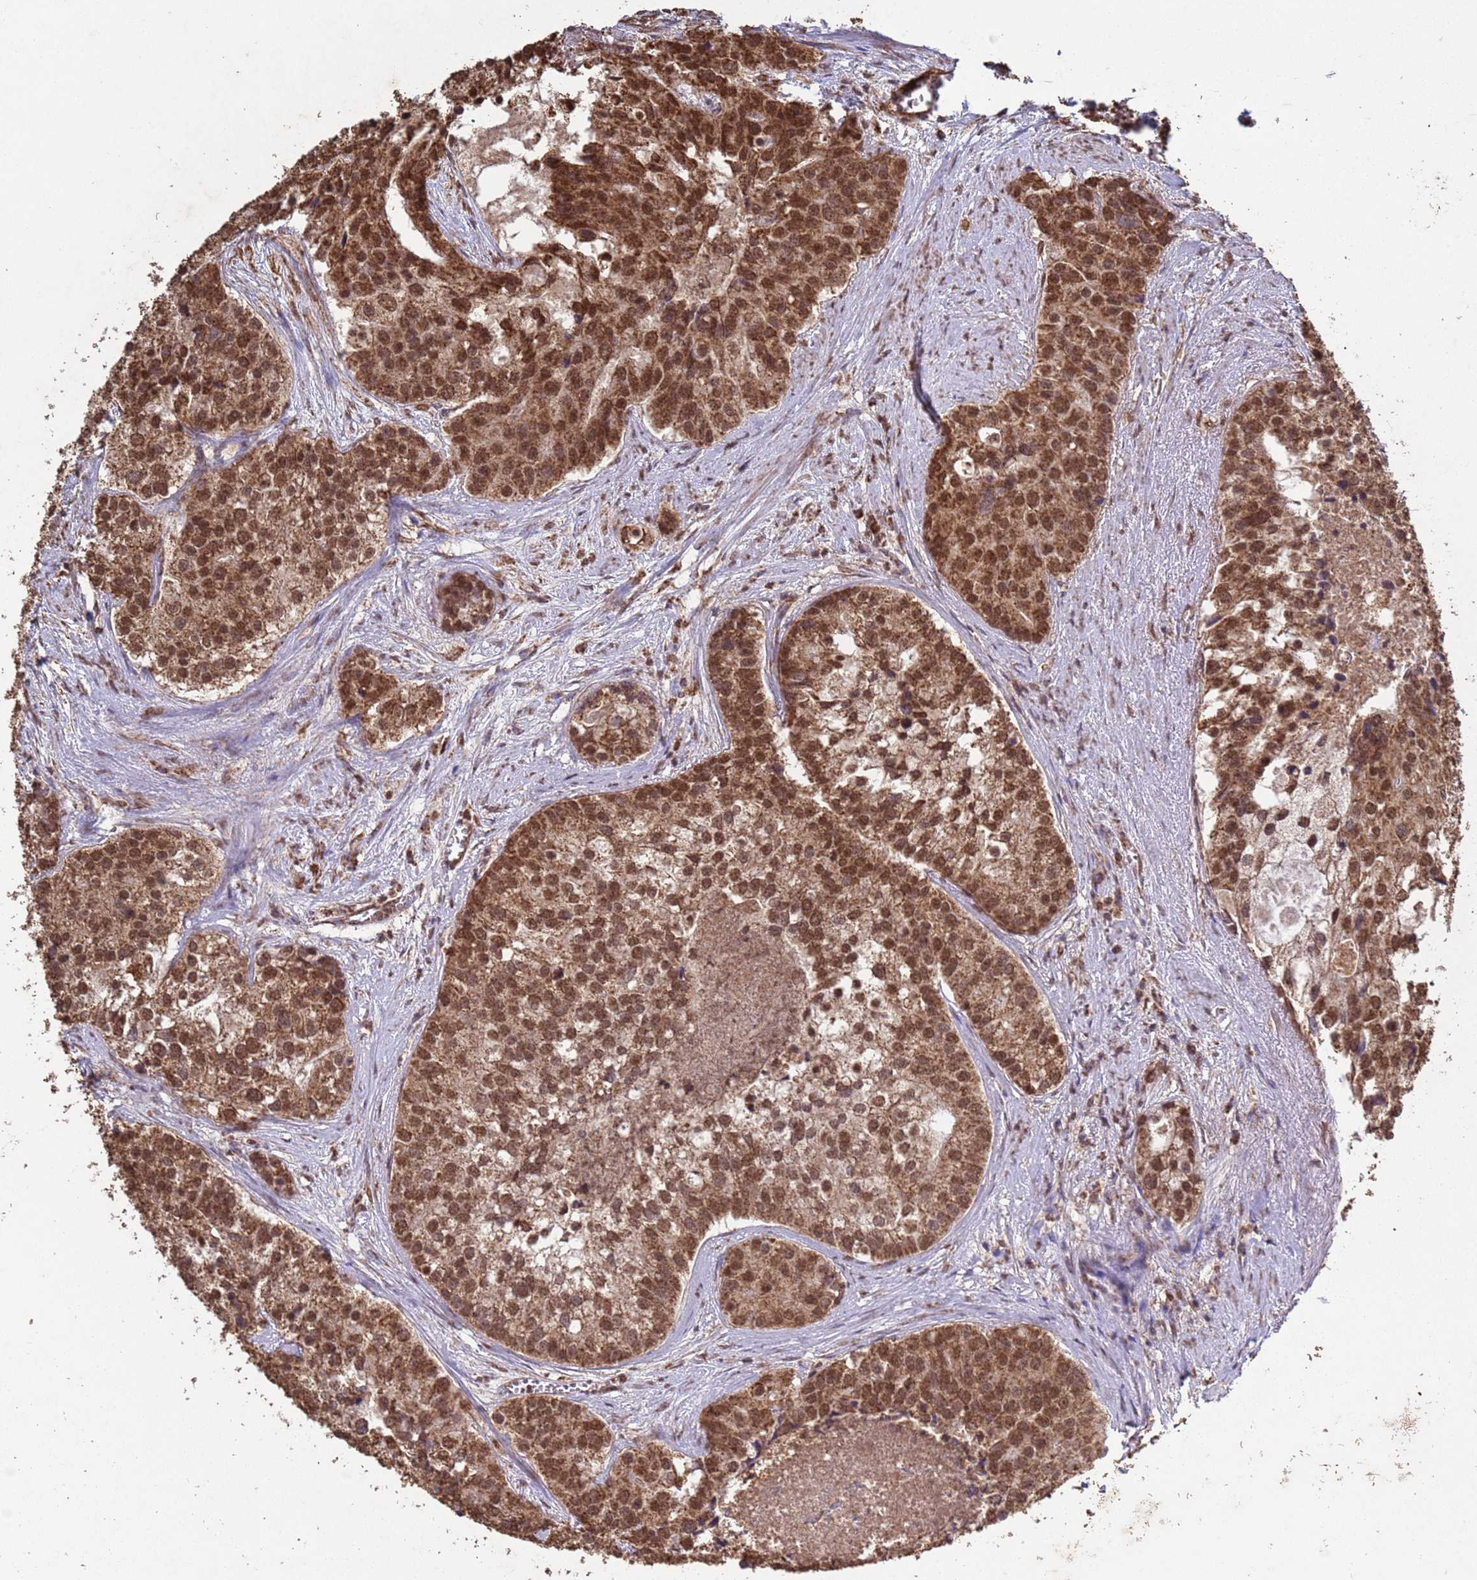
{"staining": {"intensity": "moderate", "quantity": ">75%", "location": "cytoplasmic/membranous,nuclear"}, "tissue": "prostate cancer", "cell_type": "Tumor cells", "image_type": "cancer", "snomed": [{"axis": "morphology", "description": "Adenocarcinoma, High grade"}, {"axis": "topography", "description": "Prostate"}], "caption": "Human prostate adenocarcinoma (high-grade) stained with a brown dye displays moderate cytoplasmic/membranous and nuclear positive expression in approximately >75% of tumor cells.", "gene": "HDAC10", "patient": {"sex": "male", "age": 62}}